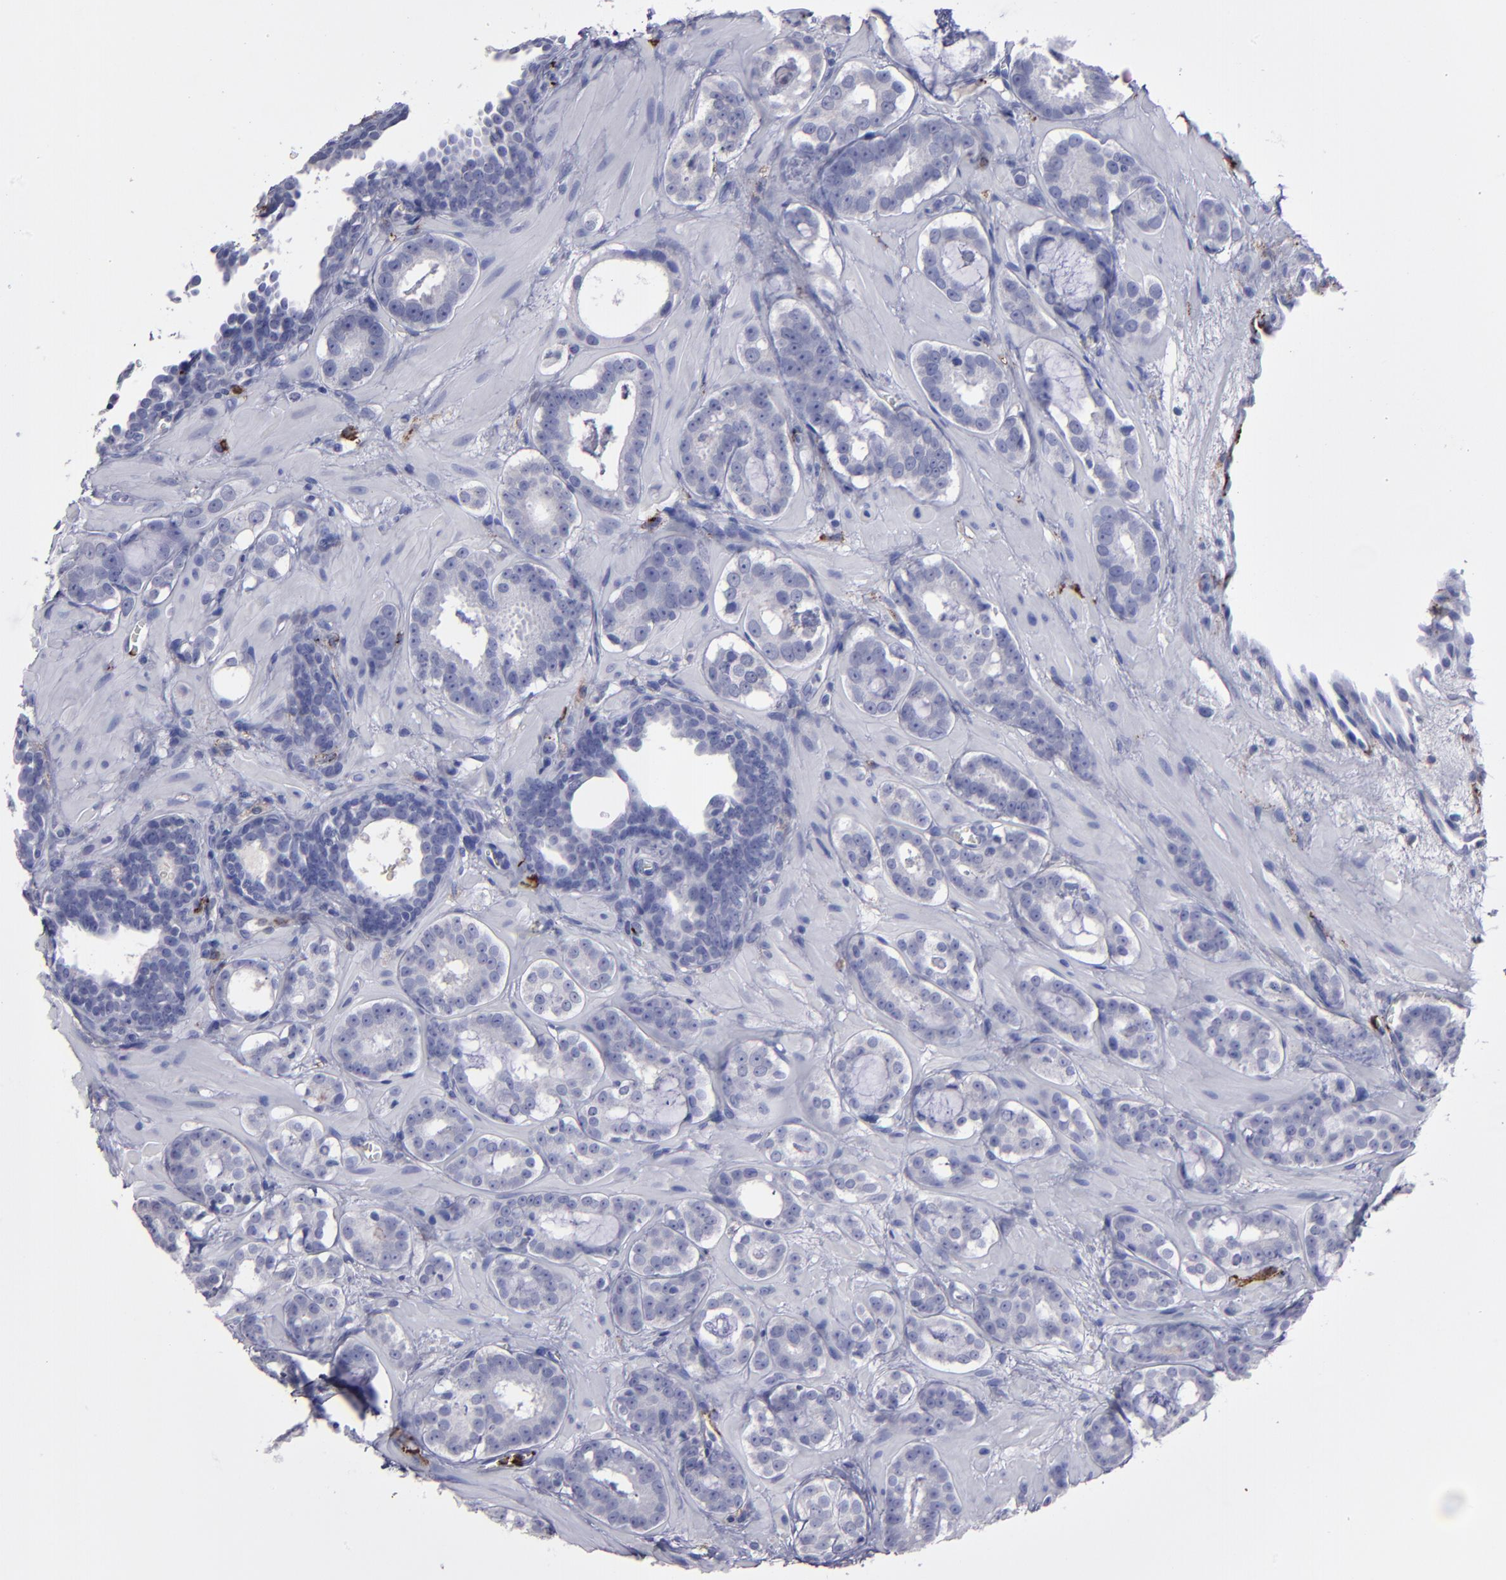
{"staining": {"intensity": "negative", "quantity": "none", "location": "none"}, "tissue": "prostate cancer", "cell_type": "Tumor cells", "image_type": "cancer", "snomed": [{"axis": "morphology", "description": "Adenocarcinoma, Low grade"}, {"axis": "topography", "description": "Prostate"}], "caption": "A histopathology image of adenocarcinoma (low-grade) (prostate) stained for a protein demonstrates no brown staining in tumor cells. Brightfield microscopy of immunohistochemistry (IHC) stained with DAB (brown) and hematoxylin (blue), captured at high magnification.", "gene": "CD36", "patient": {"sex": "male", "age": 57}}